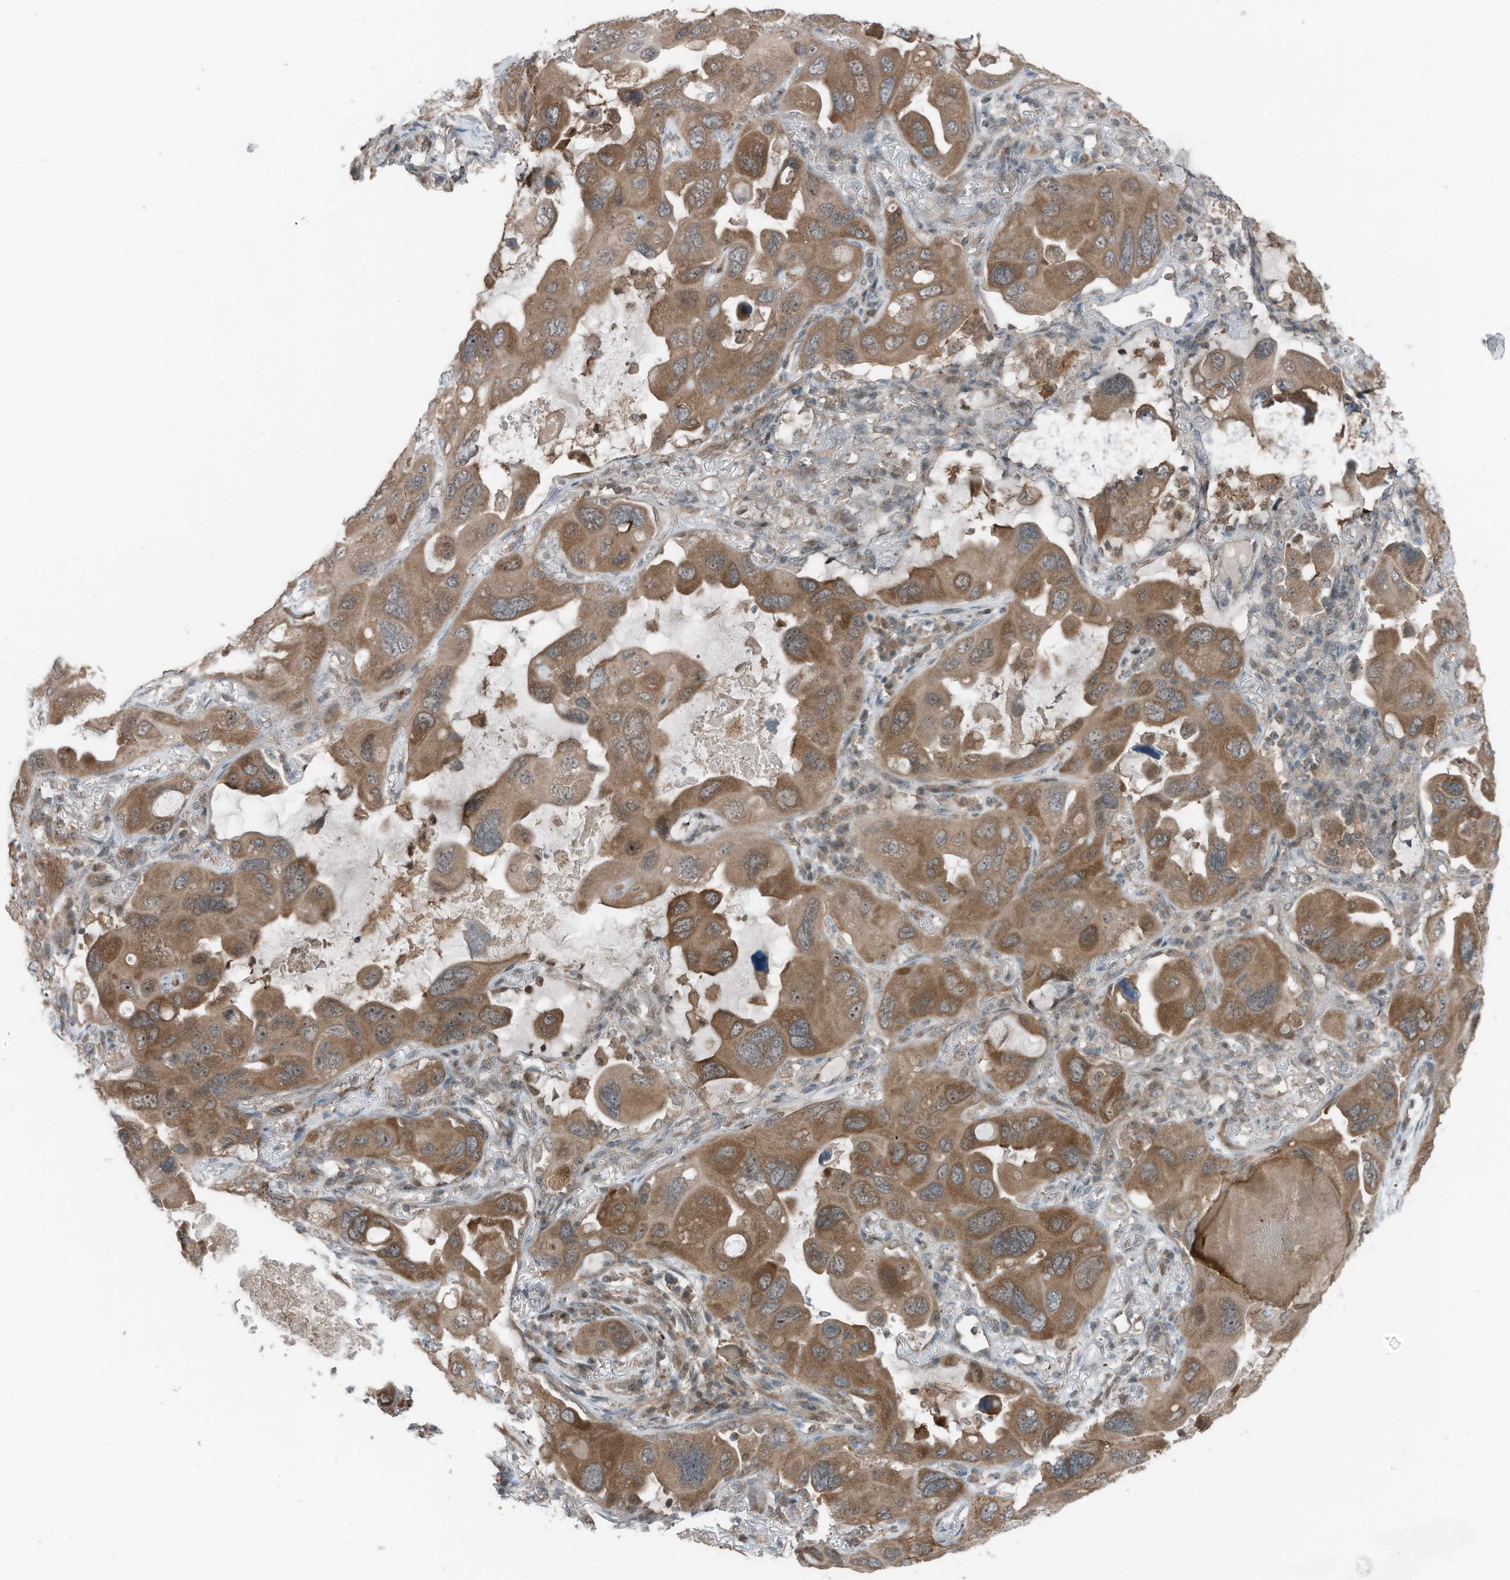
{"staining": {"intensity": "moderate", "quantity": ">75%", "location": "cytoplasmic/membranous,nuclear"}, "tissue": "lung cancer", "cell_type": "Tumor cells", "image_type": "cancer", "snomed": [{"axis": "morphology", "description": "Squamous cell carcinoma, NOS"}, {"axis": "topography", "description": "Lung"}], "caption": "Protein analysis of squamous cell carcinoma (lung) tissue demonstrates moderate cytoplasmic/membranous and nuclear expression in approximately >75% of tumor cells.", "gene": "TXNDC9", "patient": {"sex": "female", "age": 73}}